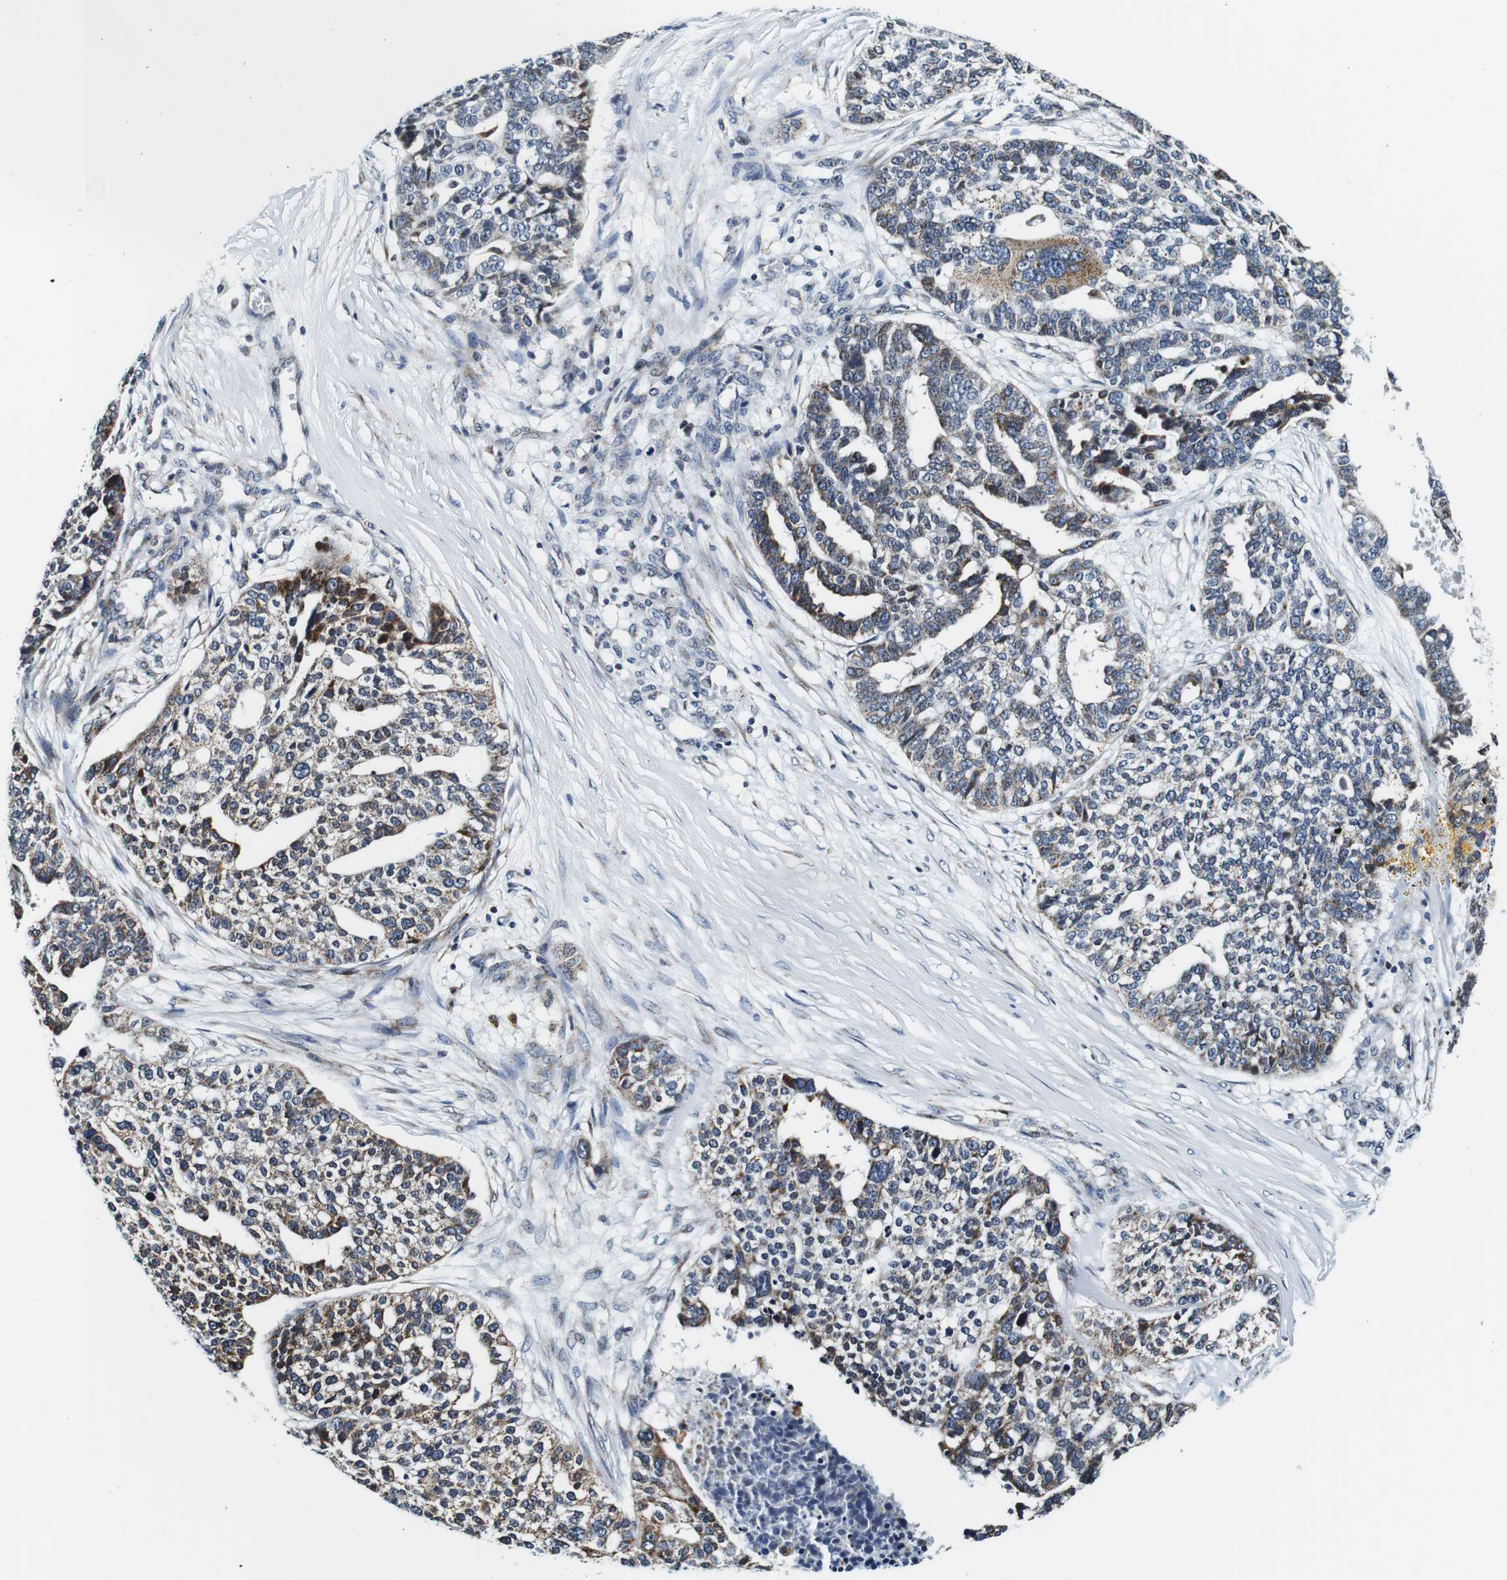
{"staining": {"intensity": "moderate", "quantity": "25%-75%", "location": "cytoplasmic/membranous"}, "tissue": "ovarian cancer", "cell_type": "Tumor cells", "image_type": "cancer", "snomed": [{"axis": "morphology", "description": "Cystadenocarcinoma, serous, NOS"}, {"axis": "topography", "description": "Ovary"}], "caption": "DAB immunohistochemical staining of human ovarian cancer reveals moderate cytoplasmic/membranous protein staining in about 25%-75% of tumor cells. (DAB = brown stain, brightfield microscopy at high magnification).", "gene": "FAR2", "patient": {"sex": "female", "age": 59}}